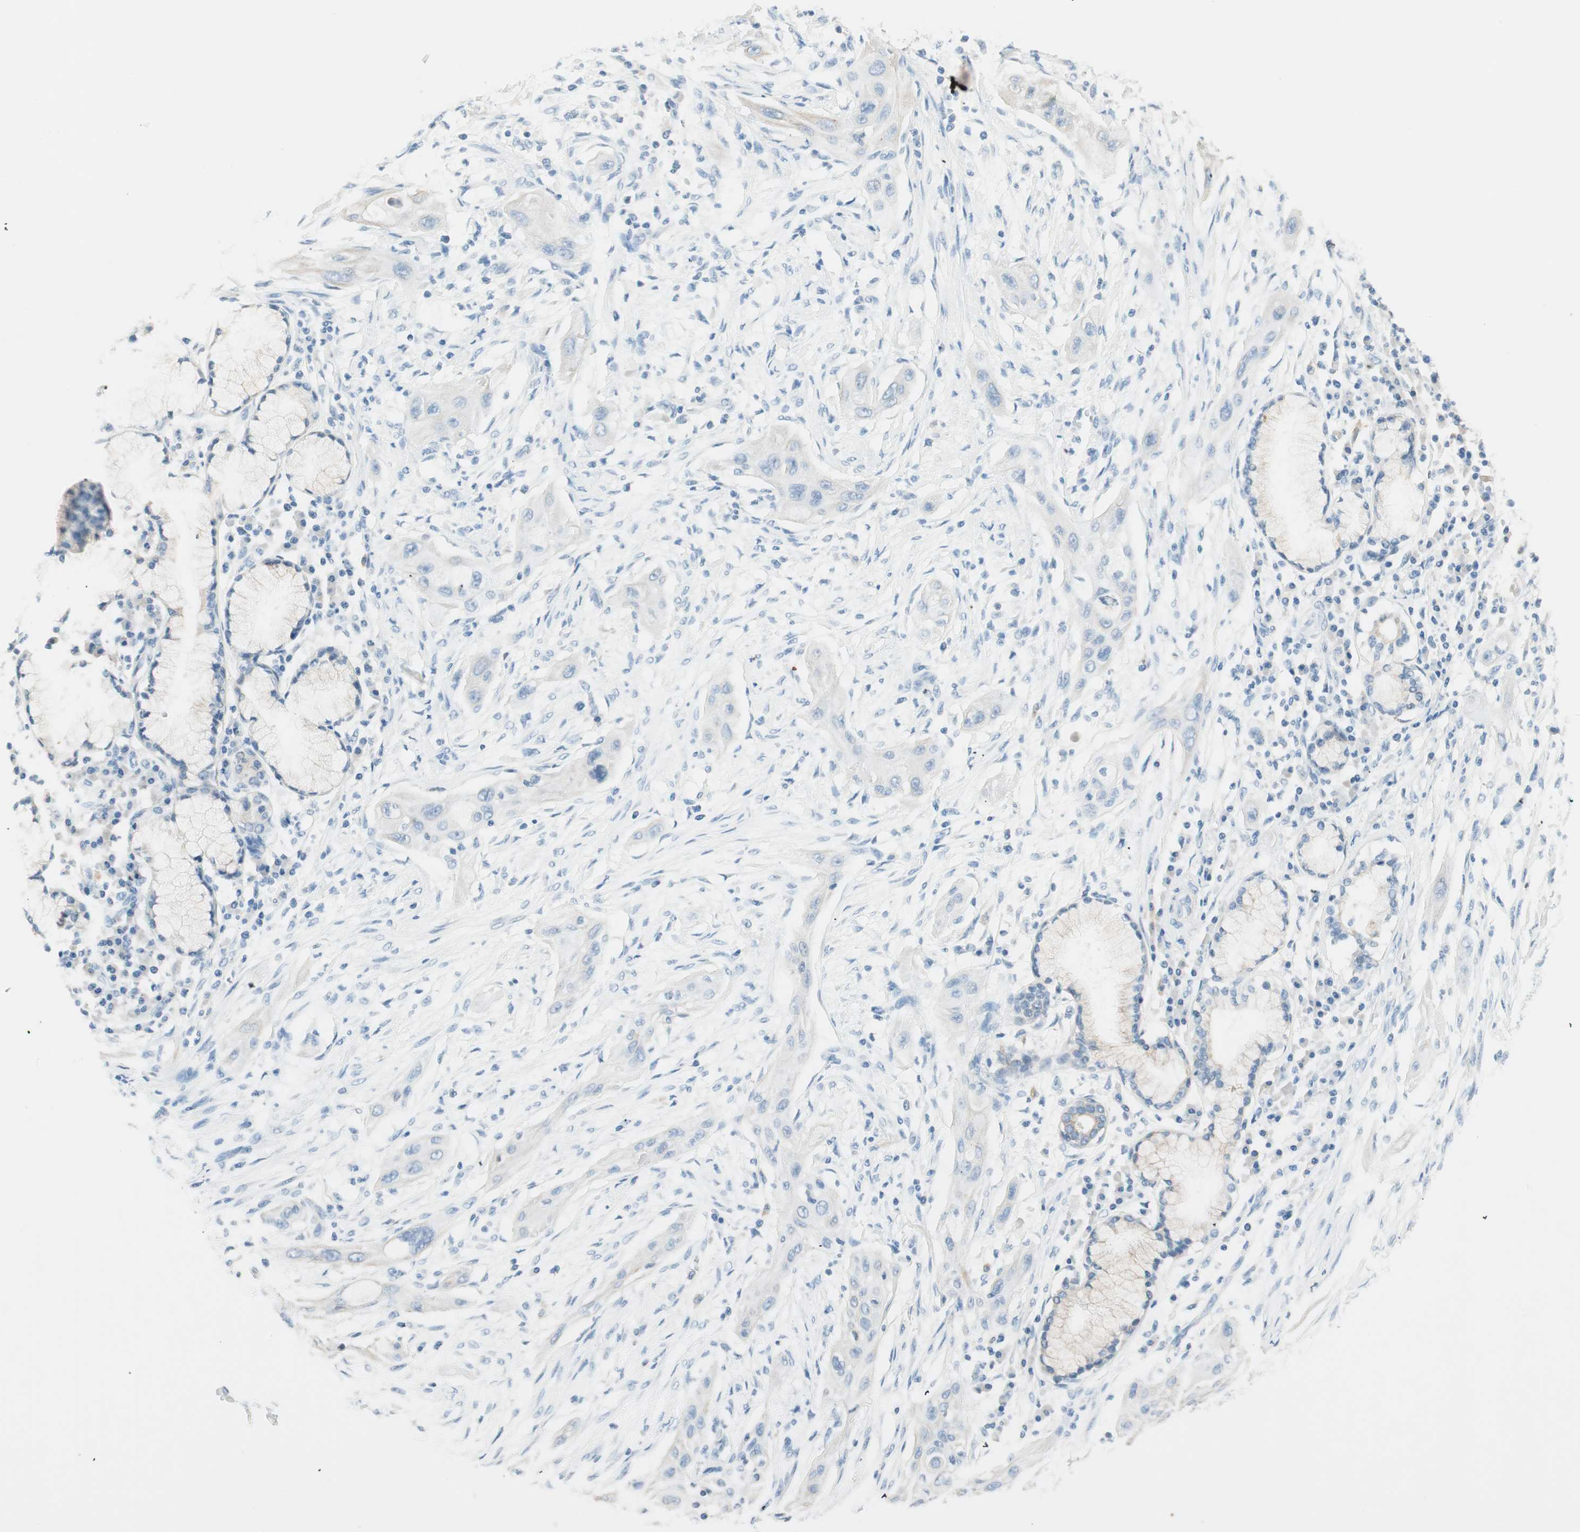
{"staining": {"intensity": "negative", "quantity": "none", "location": "none"}, "tissue": "lung cancer", "cell_type": "Tumor cells", "image_type": "cancer", "snomed": [{"axis": "morphology", "description": "Squamous cell carcinoma, NOS"}, {"axis": "topography", "description": "Lung"}], "caption": "DAB (3,3'-diaminobenzidine) immunohistochemical staining of human lung squamous cell carcinoma reveals no significant expression in tumor cells.", "gene": "GNAO1", "patient": {"sex": "female", "age": 47}}